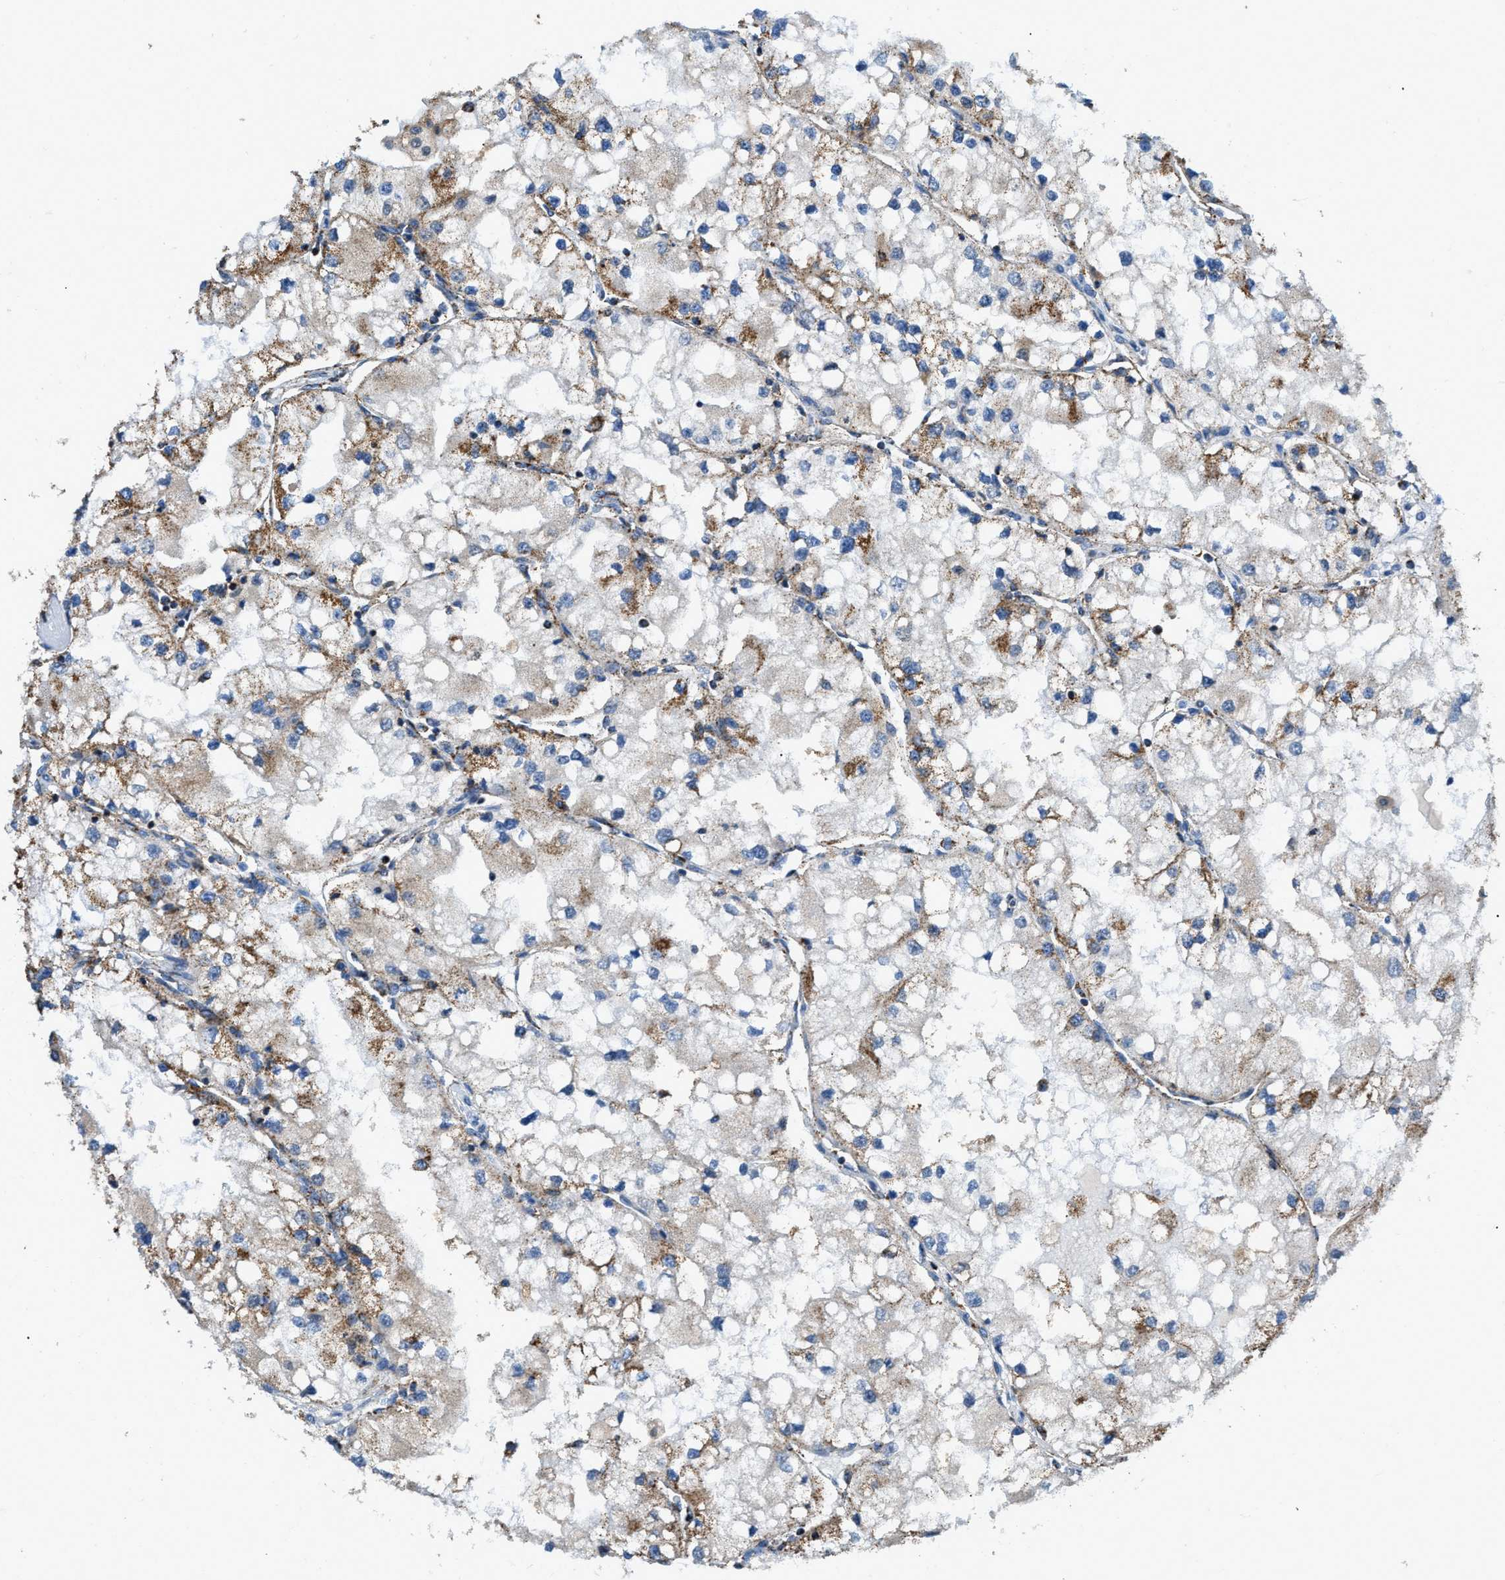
{"staining": {"intensity": "moderate", "quantity": ">75%", "location": "cytoplasmic/membranous"}, "tissue": "renal cancer", "cell_type": "Tumor cells", "image_type": "cancer", "snomed": [{"axis": "morphology", "description": "Adenocarcinoma, NOS"}, {"axis": "topography", "description": "Kidney"}], "caption": "Protein expression analysis of adenocarcinoma (renal) demonstrates moderate cytoplasmic/membranous staining in about >75% of tumor cells.", "gene": "ETFB", "patient": {"sex": "male", "age": 68}}